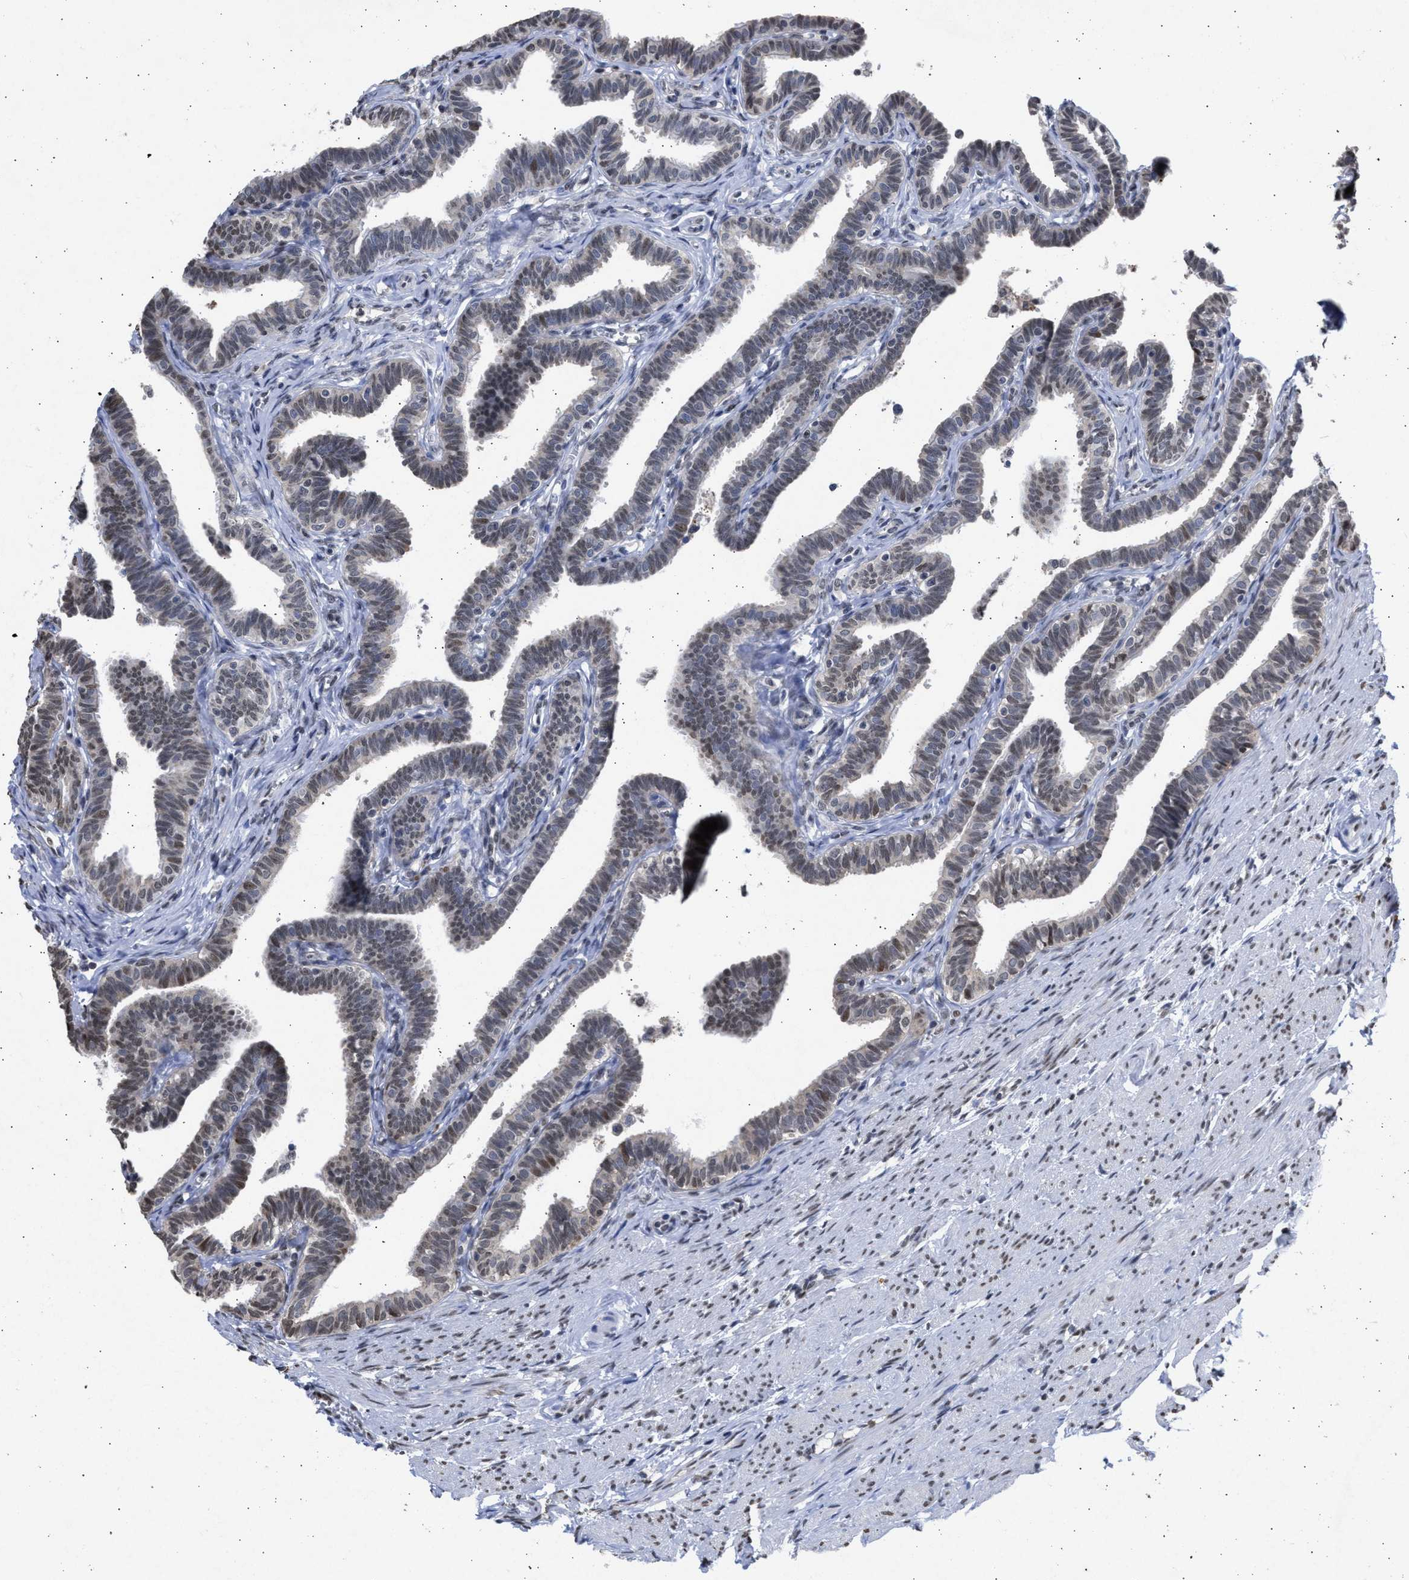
{"staining": {"intensity": "weak", "quantity": "25%-75%", "location": "nuclear"}, "tissue": "fallopian tube", "cell_type": "Glandular cells", "image_type": "normal", "snomed": [{"axis": "morphology", "description": "Normal tissue, NOS"}, {"axis": "topography", "description": "Fallopian tube"}, {"axis": "topography", "description": "Ovary"}], "caption": "Glandular cells show weak nuclear staining in approximately 25%-75% of cells in unremarkable fallopian tube.", "gene": "NUP35", "patient": {"sex": "female", "age": 23}}